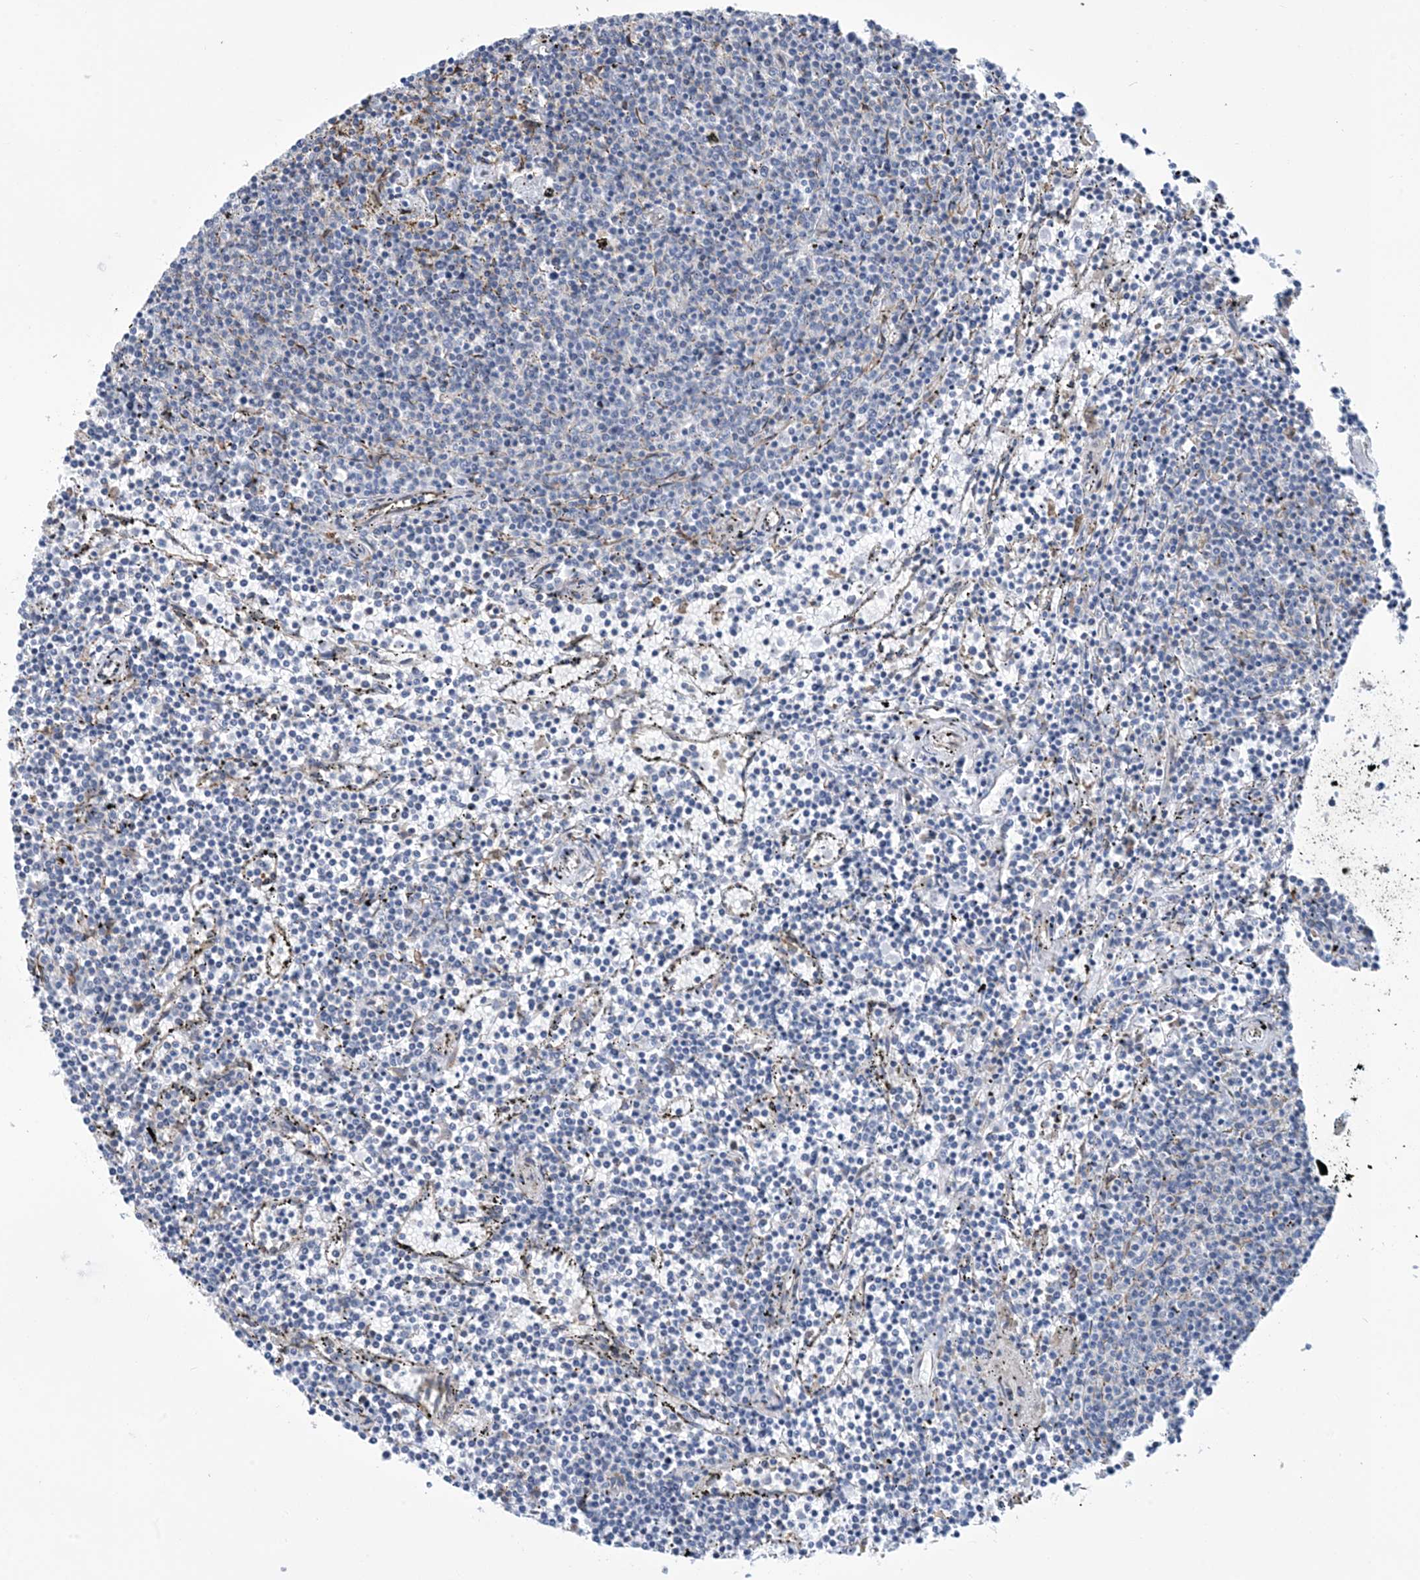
{"staining": {"intensity": "negative", "quantity": "none", "location": "none"}, "tissue": "lymphoma", "cell_type": "Tumor cells", "image_type": "cancer", "snomed": [{"axis": "morphology", "description": "Malignant lymphoma, non-Hodgkin's type, Low grade"}, {"axis": "topography", "description": "Spleen"}], "caption": "DAB (3,3'-diaminobenzidine) immunohistochemical staining of human lymphoma shows no significant staining in tumor cells.", "gene": "CCDC14", "patient": {"sex": "female", "age": 50}}